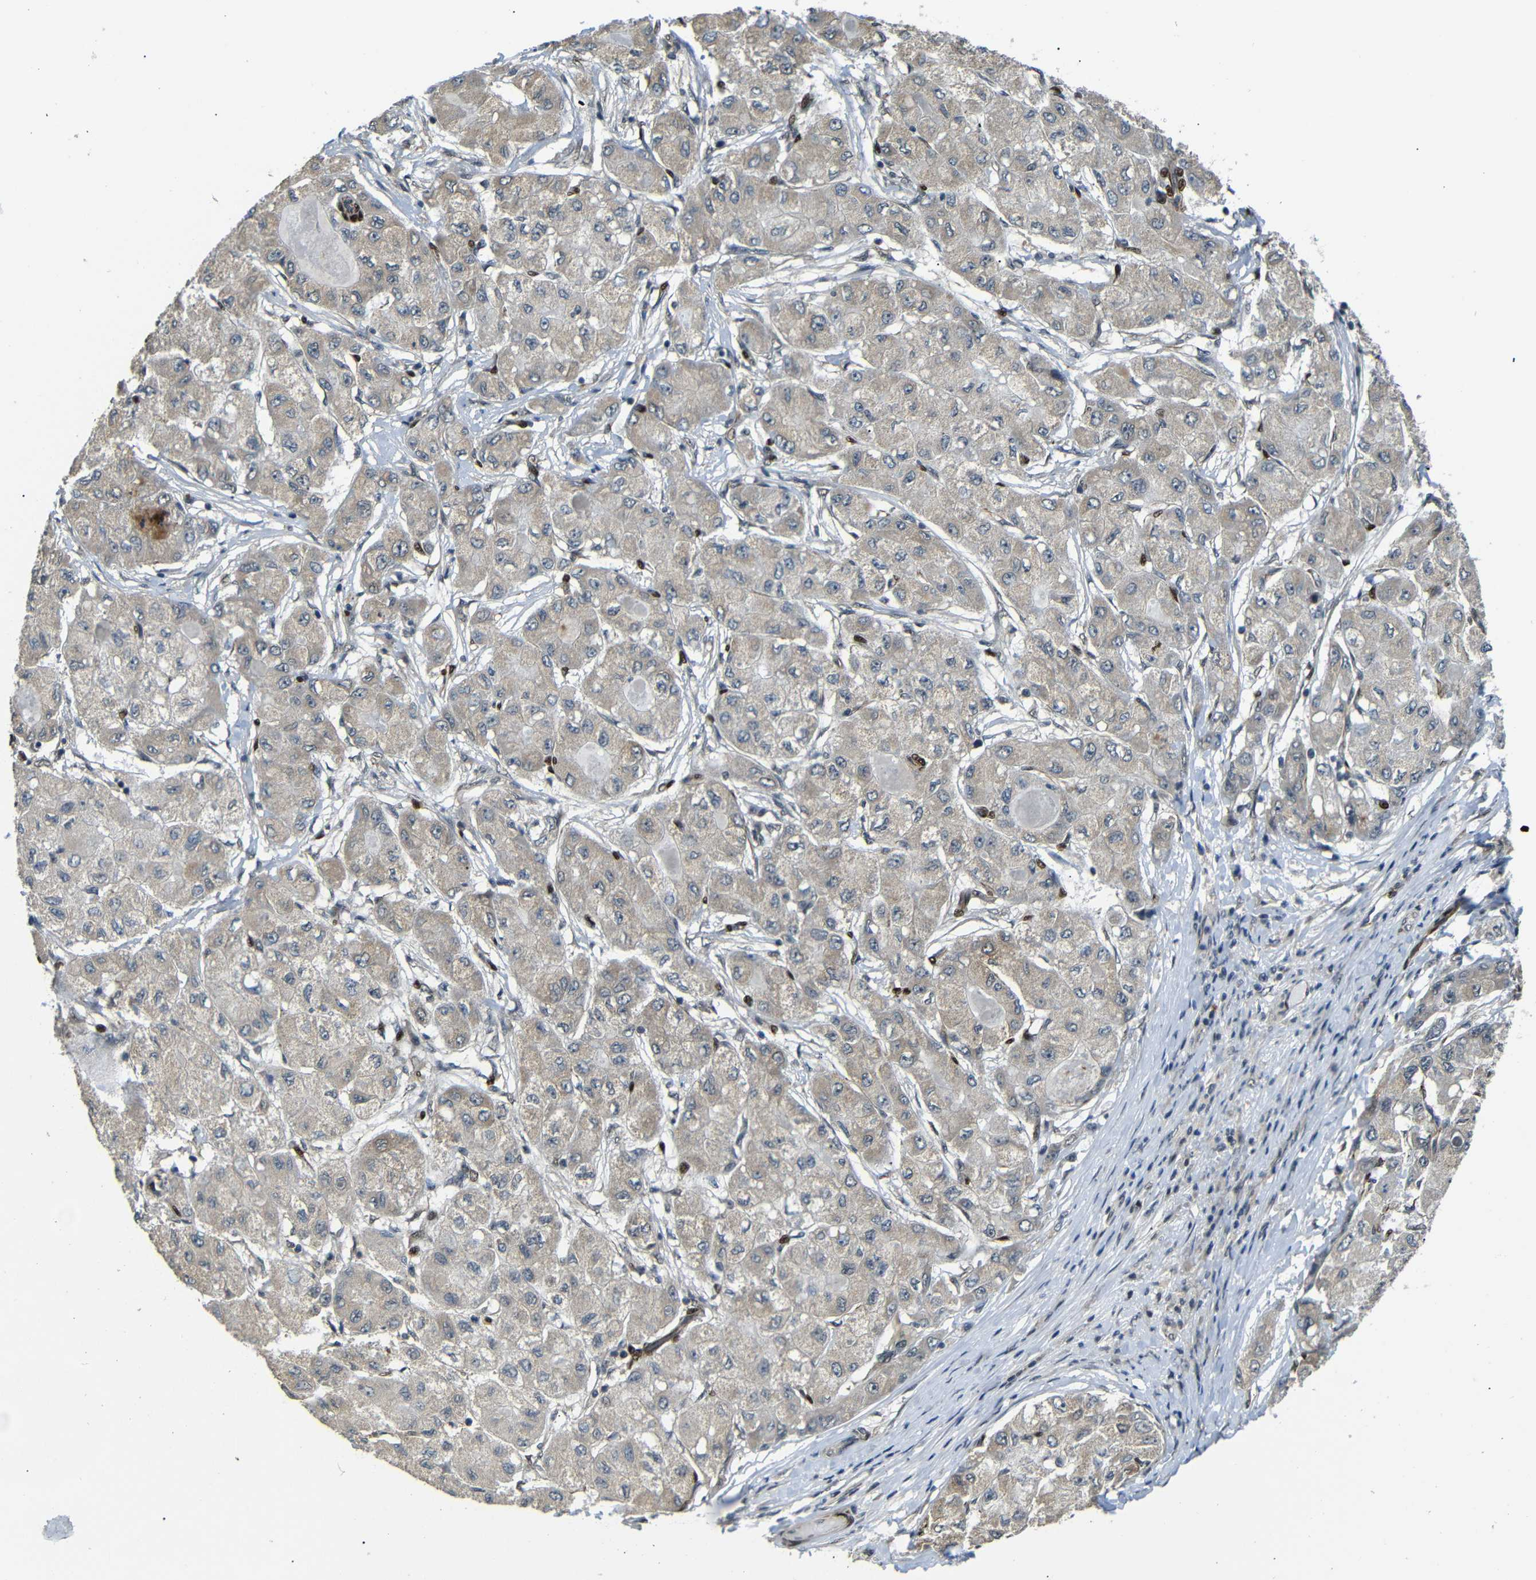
{"staining": {"intensity": "weak", "quantity": ">75%", "location": "cytoplasmic/membranous"}, "tissue": "liver cancer", "cell_type": "Tumor cells", "image_type": "cancer", "snomed": [{"axis": "morphology", "description": "Carcinoma, Hepatocellular, NOS"}, {"axis": "topography", "description": "Liver"}], "caption": "The histopathology image demonstrates immunohistochemical staining of liver cancer. There is weak cytoplasmic/membranous expression is identified in approximately >75% of tumor cells.", "gene": "TBX2", "patient": {"sex": "male", "age": 80}}